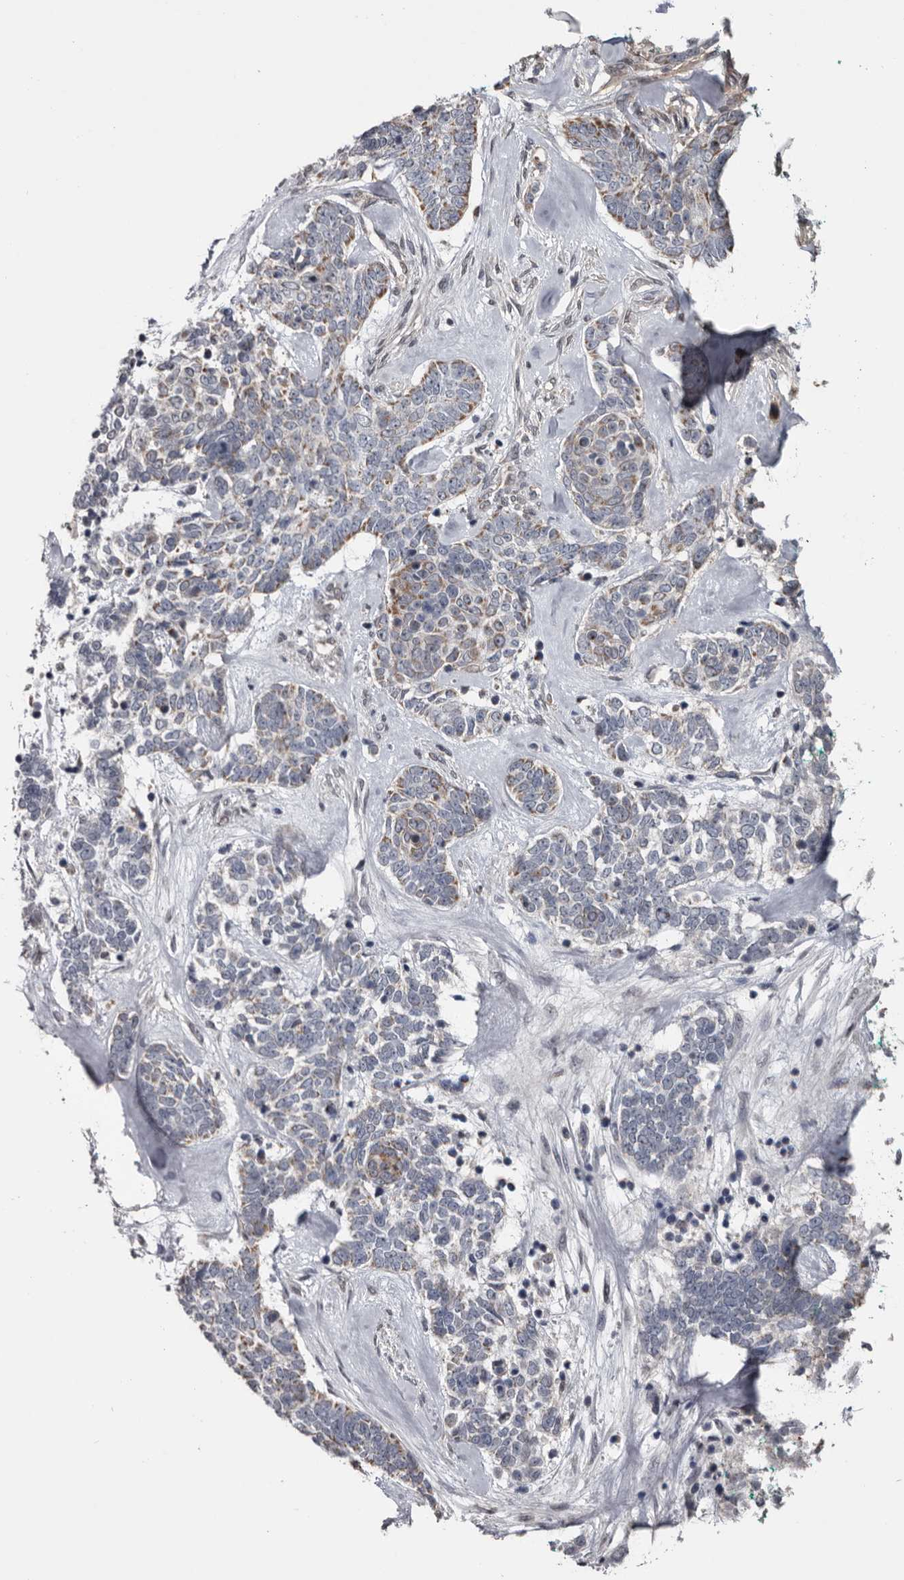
{"staining": {"intensity": "moderate", "quantity": "<25%", "location": "cytoplasmic/membranous"}, "tissue": "skin cancer", "cell_type": "Tumor cells", "image_type": "cancer", "snomed": [{"axis": "morphology", "description": "Basal cell carcinoma"}, {"axis": "topography", "description": "Skin"}], "caption": "This is an image of immunohistochemistry (IHC) staining of skin cancer (basal cell carcinoma), which shows moderate staining in the cytoplasmic/membranous of tumor cells.", "gene": "MOGAT2", "patient": {"sex": "female", "age": 81}}